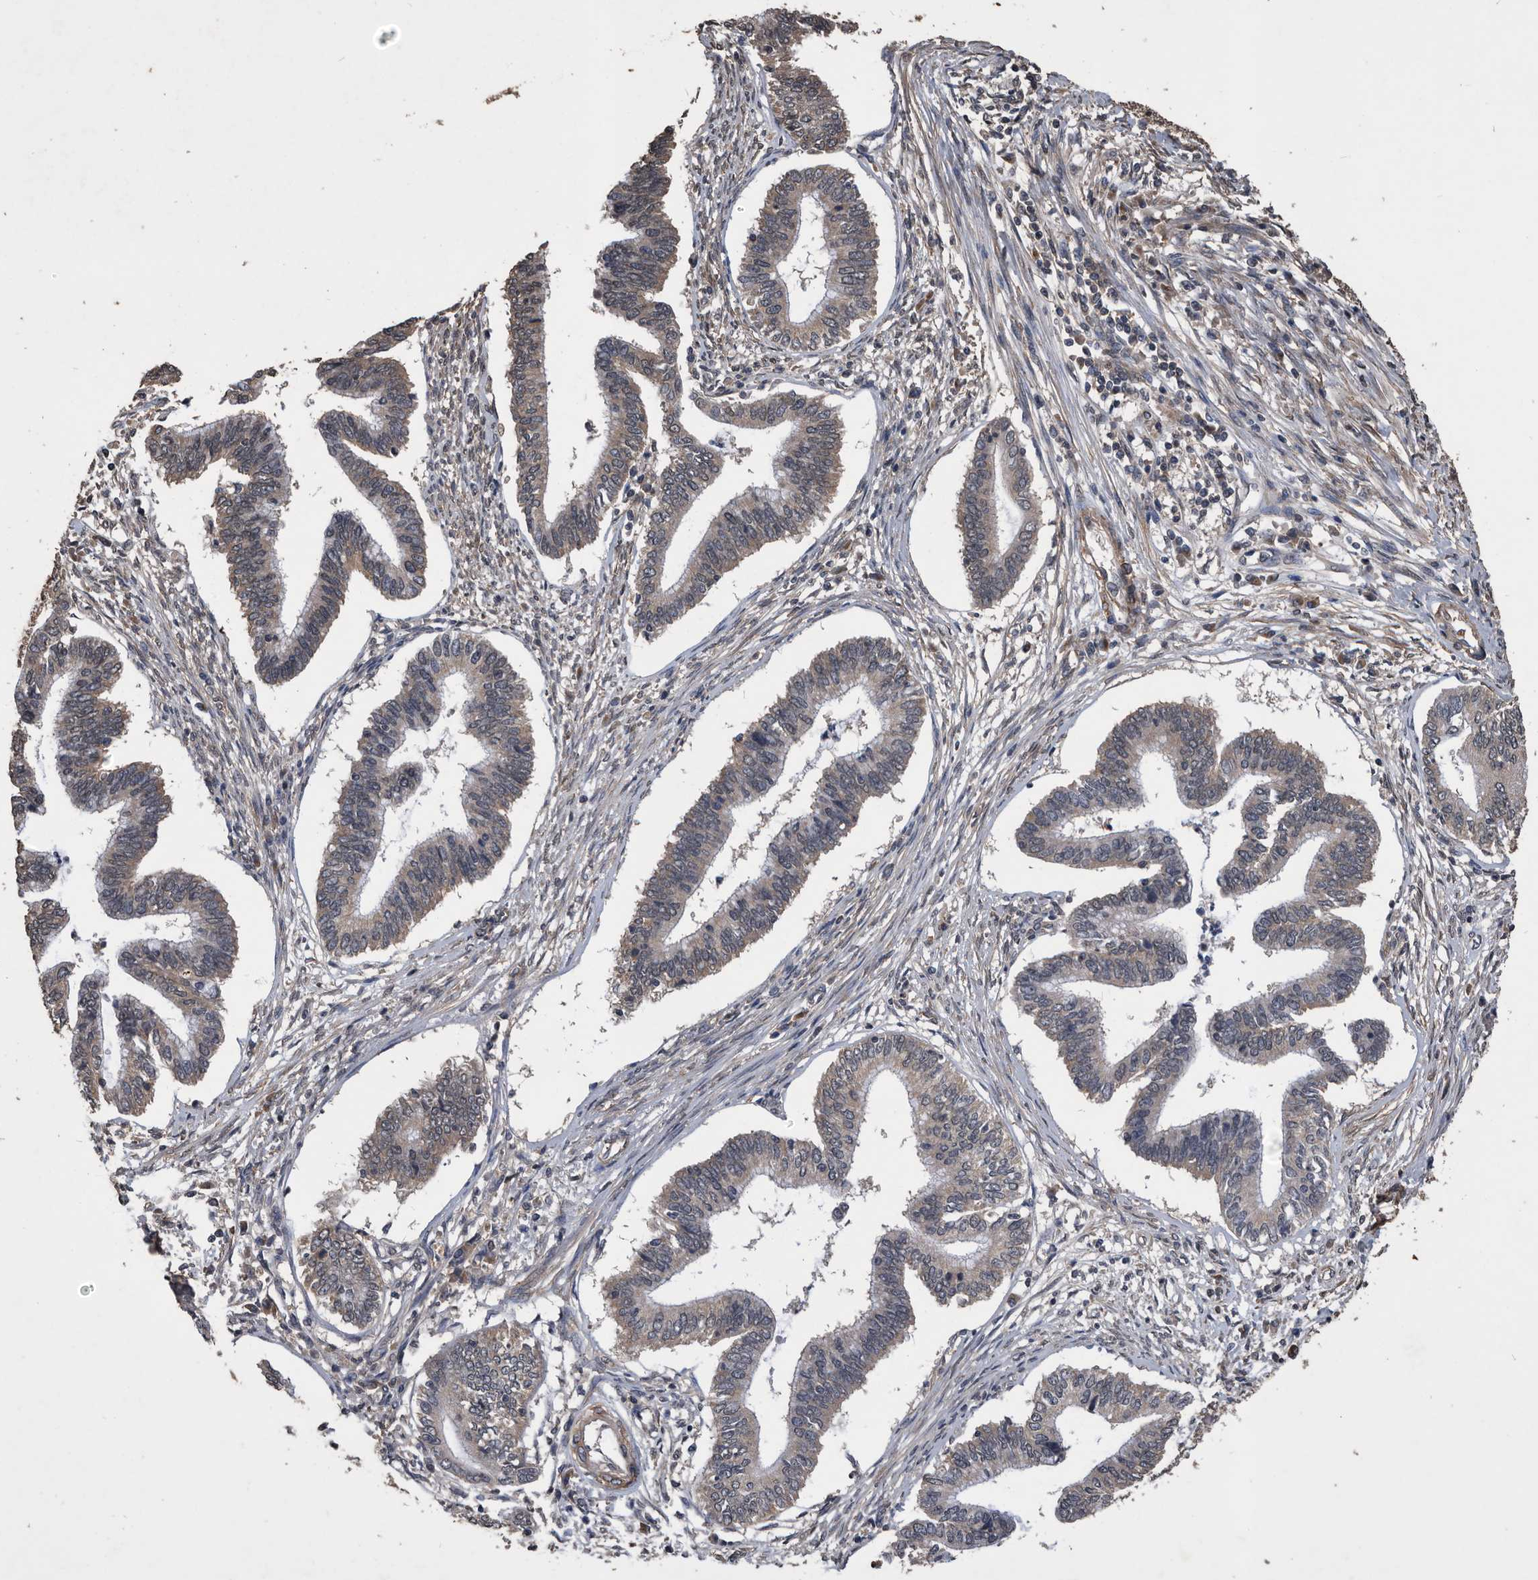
{"staining": {"intensity": "weak", "quantity": "25%-75%", "location": "cytoplasmic/membranous"}, "tissue": "cervical cancer", "cell_type": "Tumor cells", "image_type": "cancer", "snomed": [{"axis": "morphology", "description": "Adenocarcinoma, NOS"}, {"axis": "topography", "description": "Cervix"}], "caption": "Weak cytoplasmic/membranous protein expression is identified in approximately 25%-75% of tumor cells in cervical adenocarcinoma. The staining was performed using DAB, with brown indicating positive protein expression. Nuclei are stained blue with hematoxylin.", "gene": "NRBP1", "patient": {"sex": "female", "age": 36}}